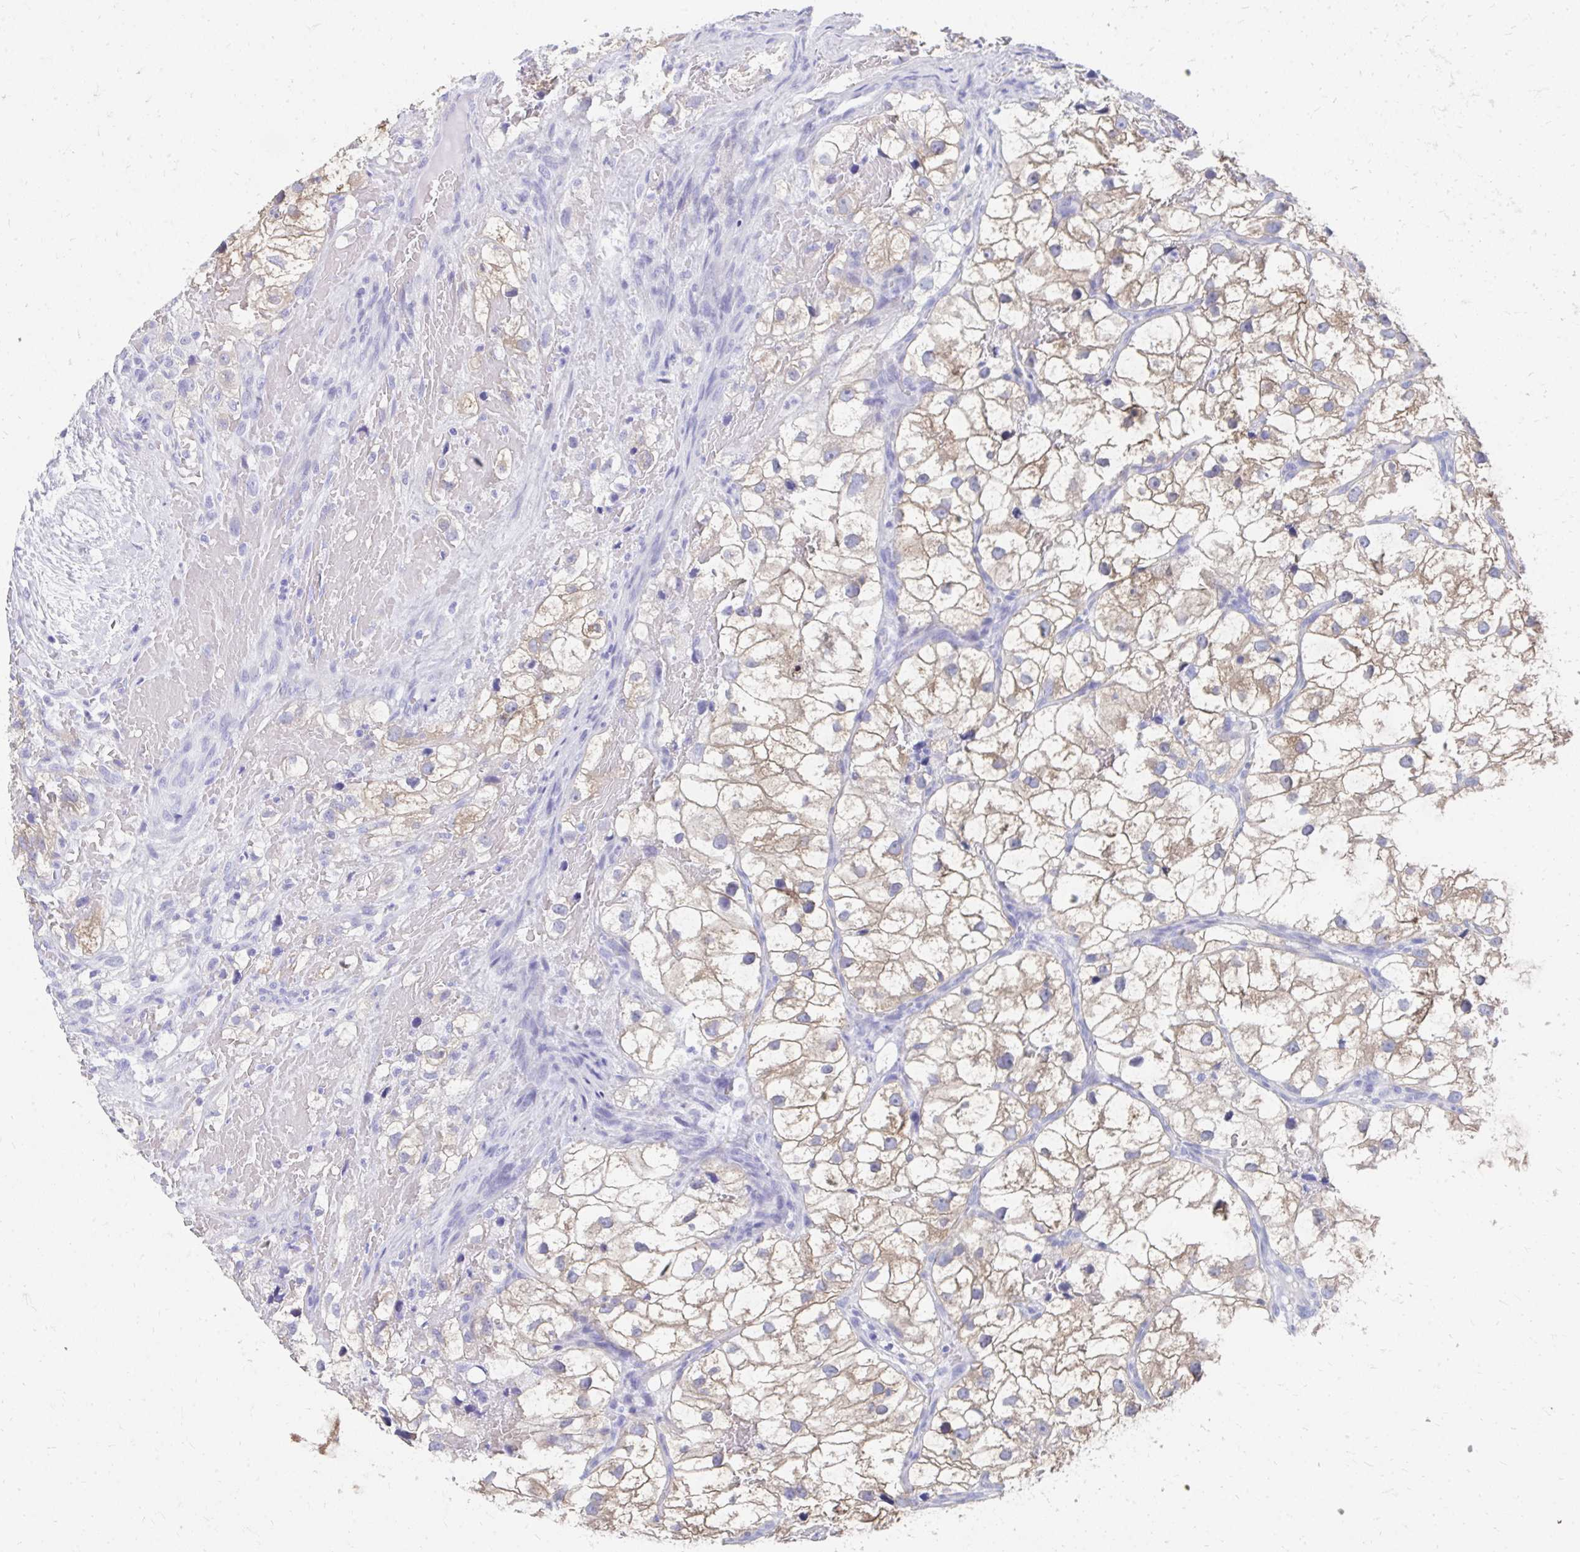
{"staining": {"intensity": "weak", "quantity": "25%-75%", "location": "cytoplasmic/membranous"}, "tissue": "renal cancer", "cell_type": "Tumor cells", "image_type": "cancer", "snomed": [{"axis": "morphology", "description": "Adenocarcinoma, NOS"}, {"axis": "topography", "description": "Kidney"}], "caption": "Human adenocarcinoma (renal) stained for a protein (brown) displays weak cytoplasmic/membranous positive staining in about 25%-75% of tumor cells.", "gene": "HGD", "patient": {"sex": "male", "age": 59}}